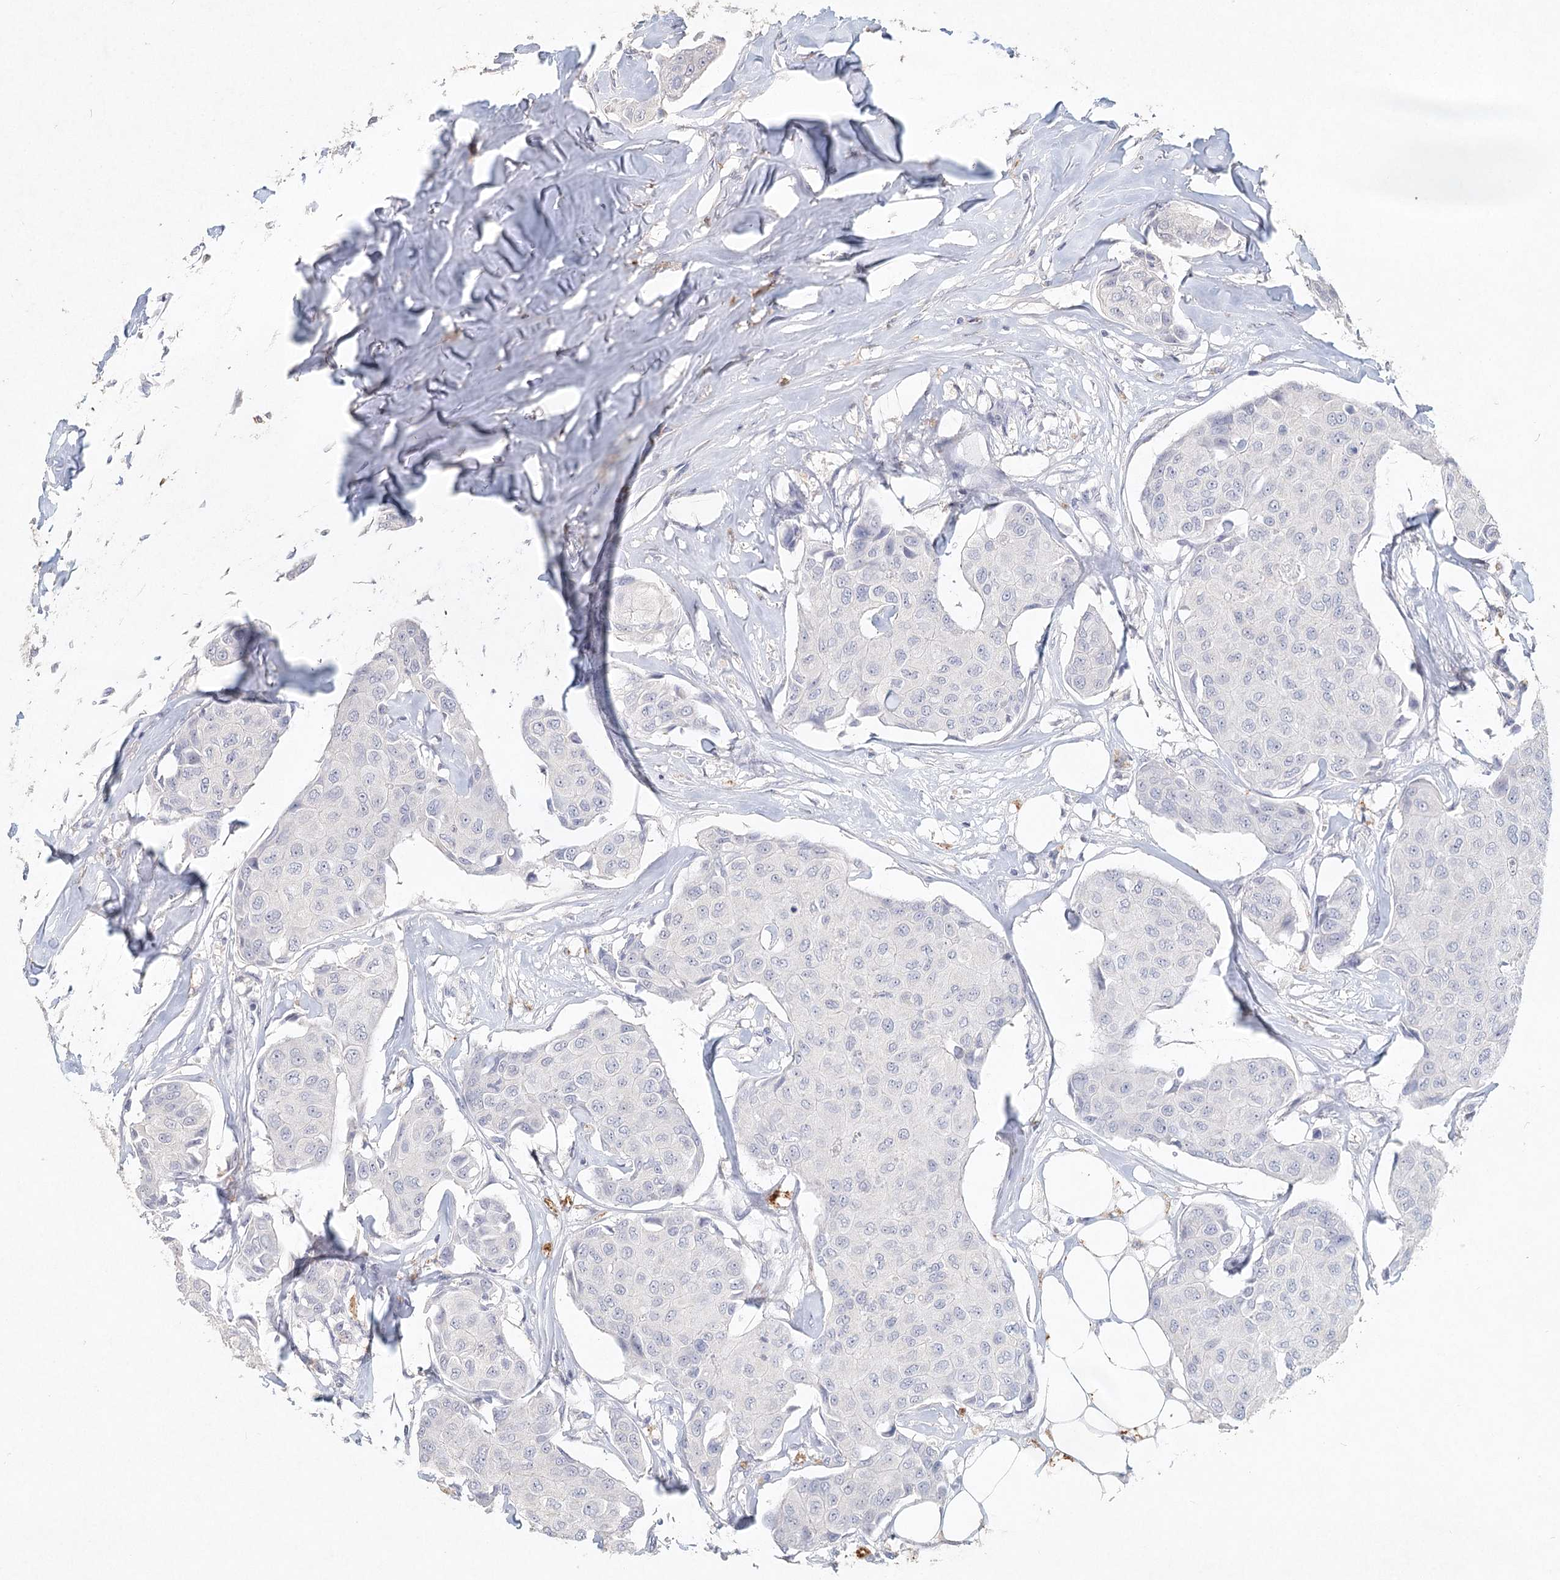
{"staining": {"intensity": "negative", "quantity": "none", "location": "none"}, "tissue": "breast cancer", "cell_type": "Tumor cells", "image_type": "cancer", "snomed": [{"axis": "morphology", "description": "Duct carcinoma"}, {"axis": "topography", "description": "Breast"}], "caption": "Tumor cells show no significant staining in infiltrating ductal carcinoma (breast). (Brightfield microscopy of DAB (3,3'-diaminobenzidine) immunohistochemistry (IHC) at high magnification).", "gene": "ARSI", "patient": {"sex": "female", "age": 80}}